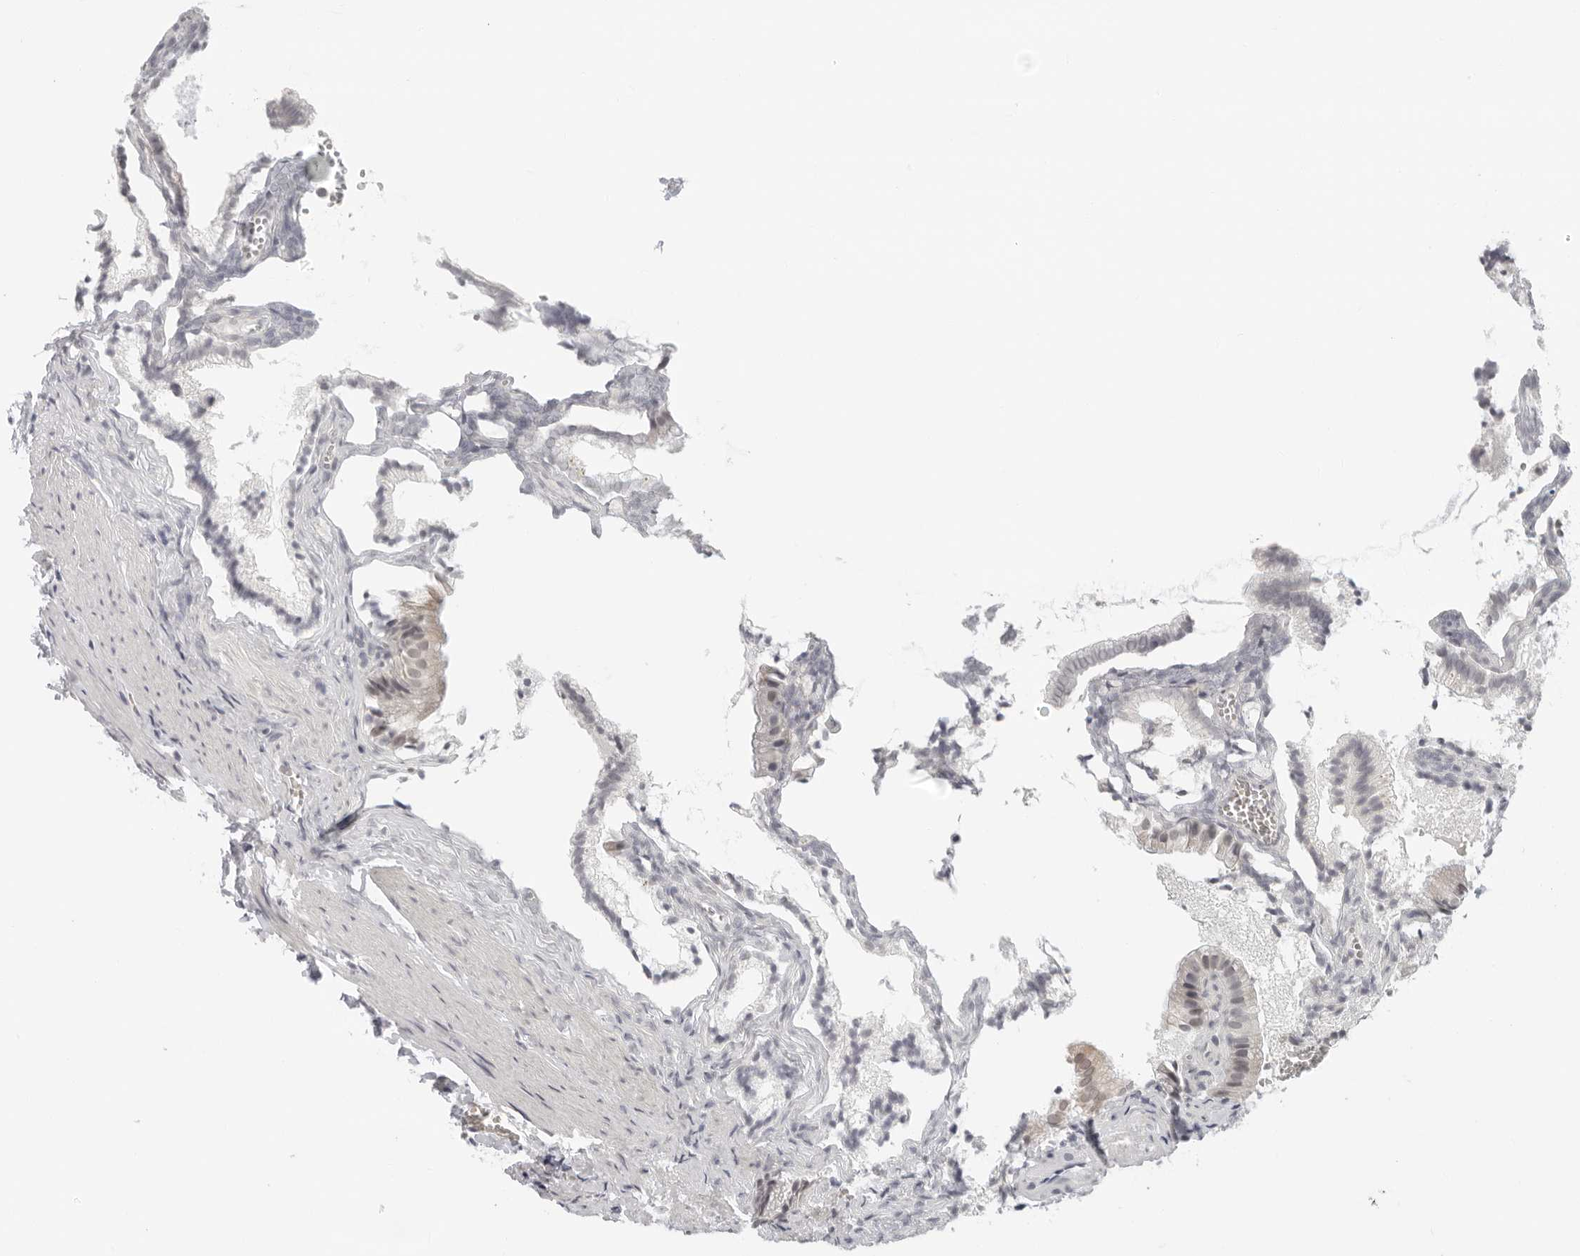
{"staining": {"intensity": "weak", "quantity": "<25%", "location": "cytoplasmic/membranous,nuclear"}, "tissue": "gallbladder", "cell_type": "Glandular cells", "image_type": "normal", "snomed": [{"axis": "morphology", "description": "Normal tissue, NOS"}, {"axis": "topography", "description": "Gallbladder"}], "caption": "This is a micrograph of immunohistochemistry (IHC) staining of benign gallbladder, which shows no staining in glandular cells. (Brightfield microscopy of DAB (3,3'-diaminobenzidine) immunohistochemistry (IHC) at high magnification).", "gene": "FLG2", "patient": {"sex": "male", "age": 38}}